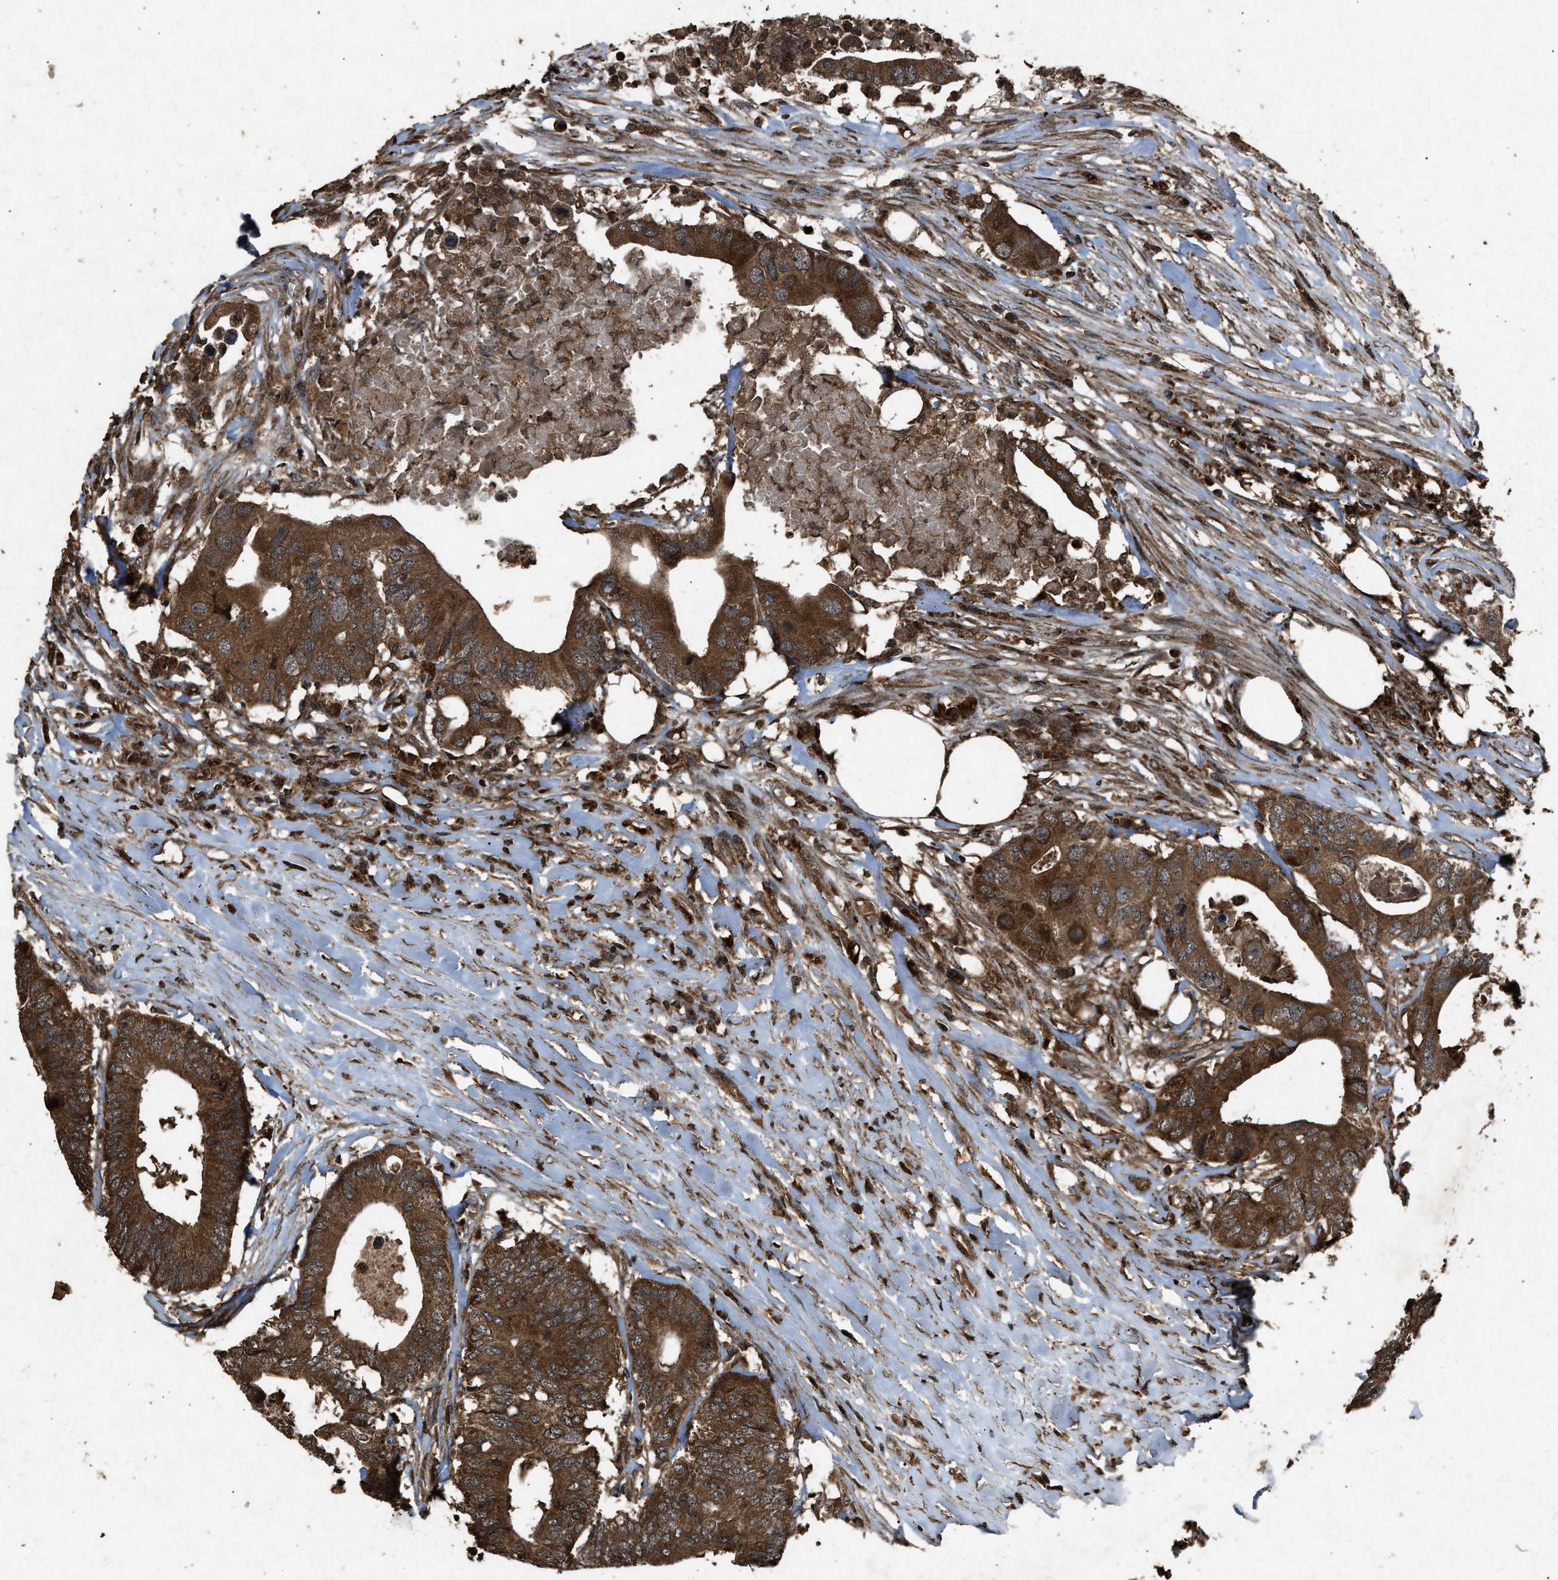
{"staining": {"intensity": "strong", "quantity": ">75%", "location": "cytoplasmic/membranous"}, "tissue": "colorectal cancer", "cell_type": "Tumor cells", "image_type": "cancer", "snomed": [{"axis": "morphology", "description": "Adenocarcinoma, NOS"}, {"axis": "topography", "description": "Colon"}], "caption": "Immunohistochemical staining of human colorectal adenocarcinoma shows high levels of strong cytoplasmic/membranous protein expression in about >75% of tumor cells.", "gene": "OAS1", "patient": {"sex": "male", "age": 71}}